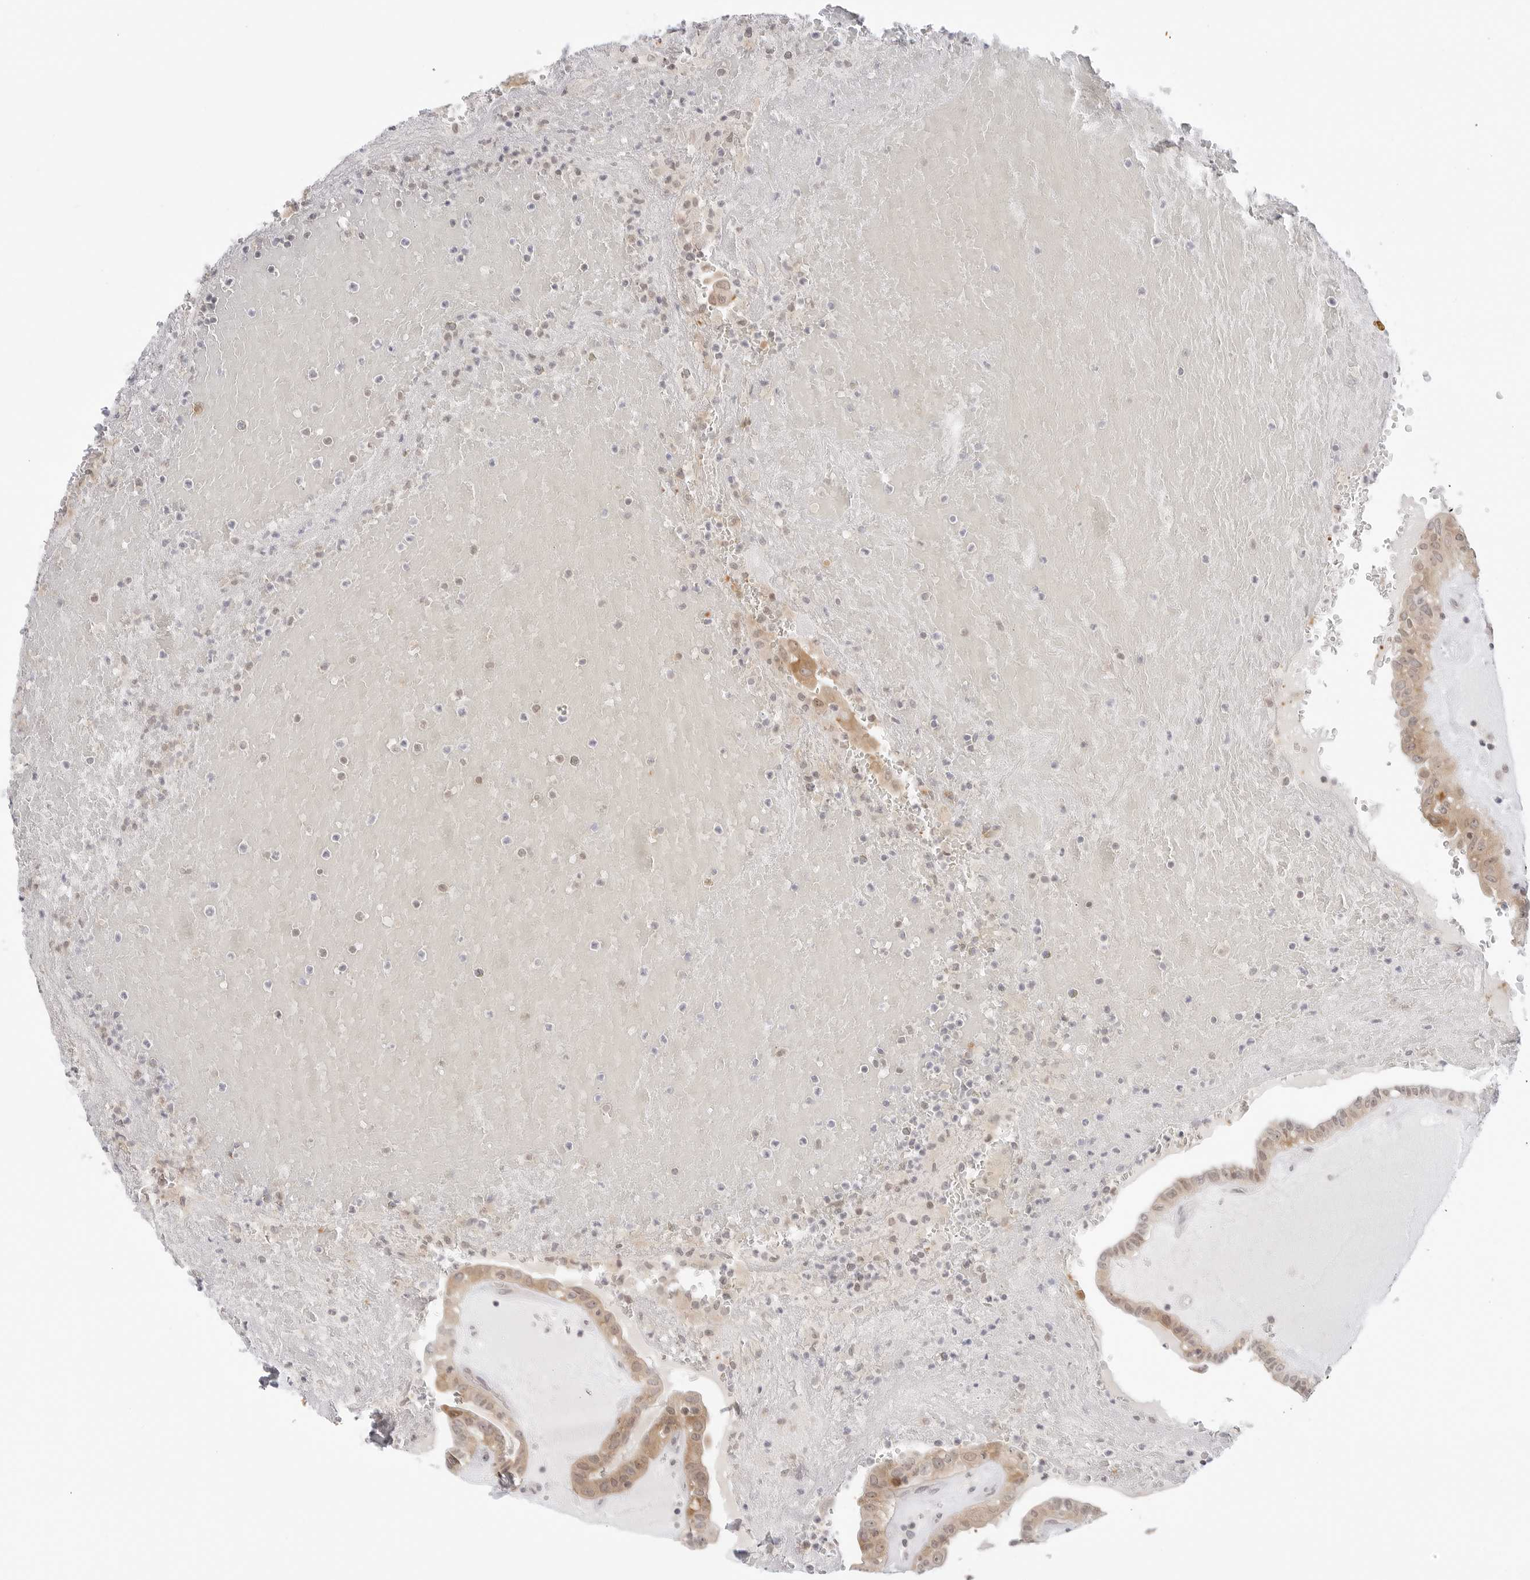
{"staining": {"intensity": "moderate", "quantity": ">75%", "location": "cytoplasmic/membranous"}, "tissue": "thyroid cancer", "cell_type": "Tumor cells", "image_type": "cancer", "snomed": [{"axis": "morphology", "description": "Papillary adenocarcinoma, NOS"}, {"axis": "topography", "description": "Thyroid gland"}], "caption": "Papillary adenocarcinoma (thyroid) was stained to show a protein in brown. There is medium levels of moderate cytoplasmic/membranous expression in about >75% of tumor cells.", "gene": "NUDC", "patient": {"sex": "male", "age": 77}}